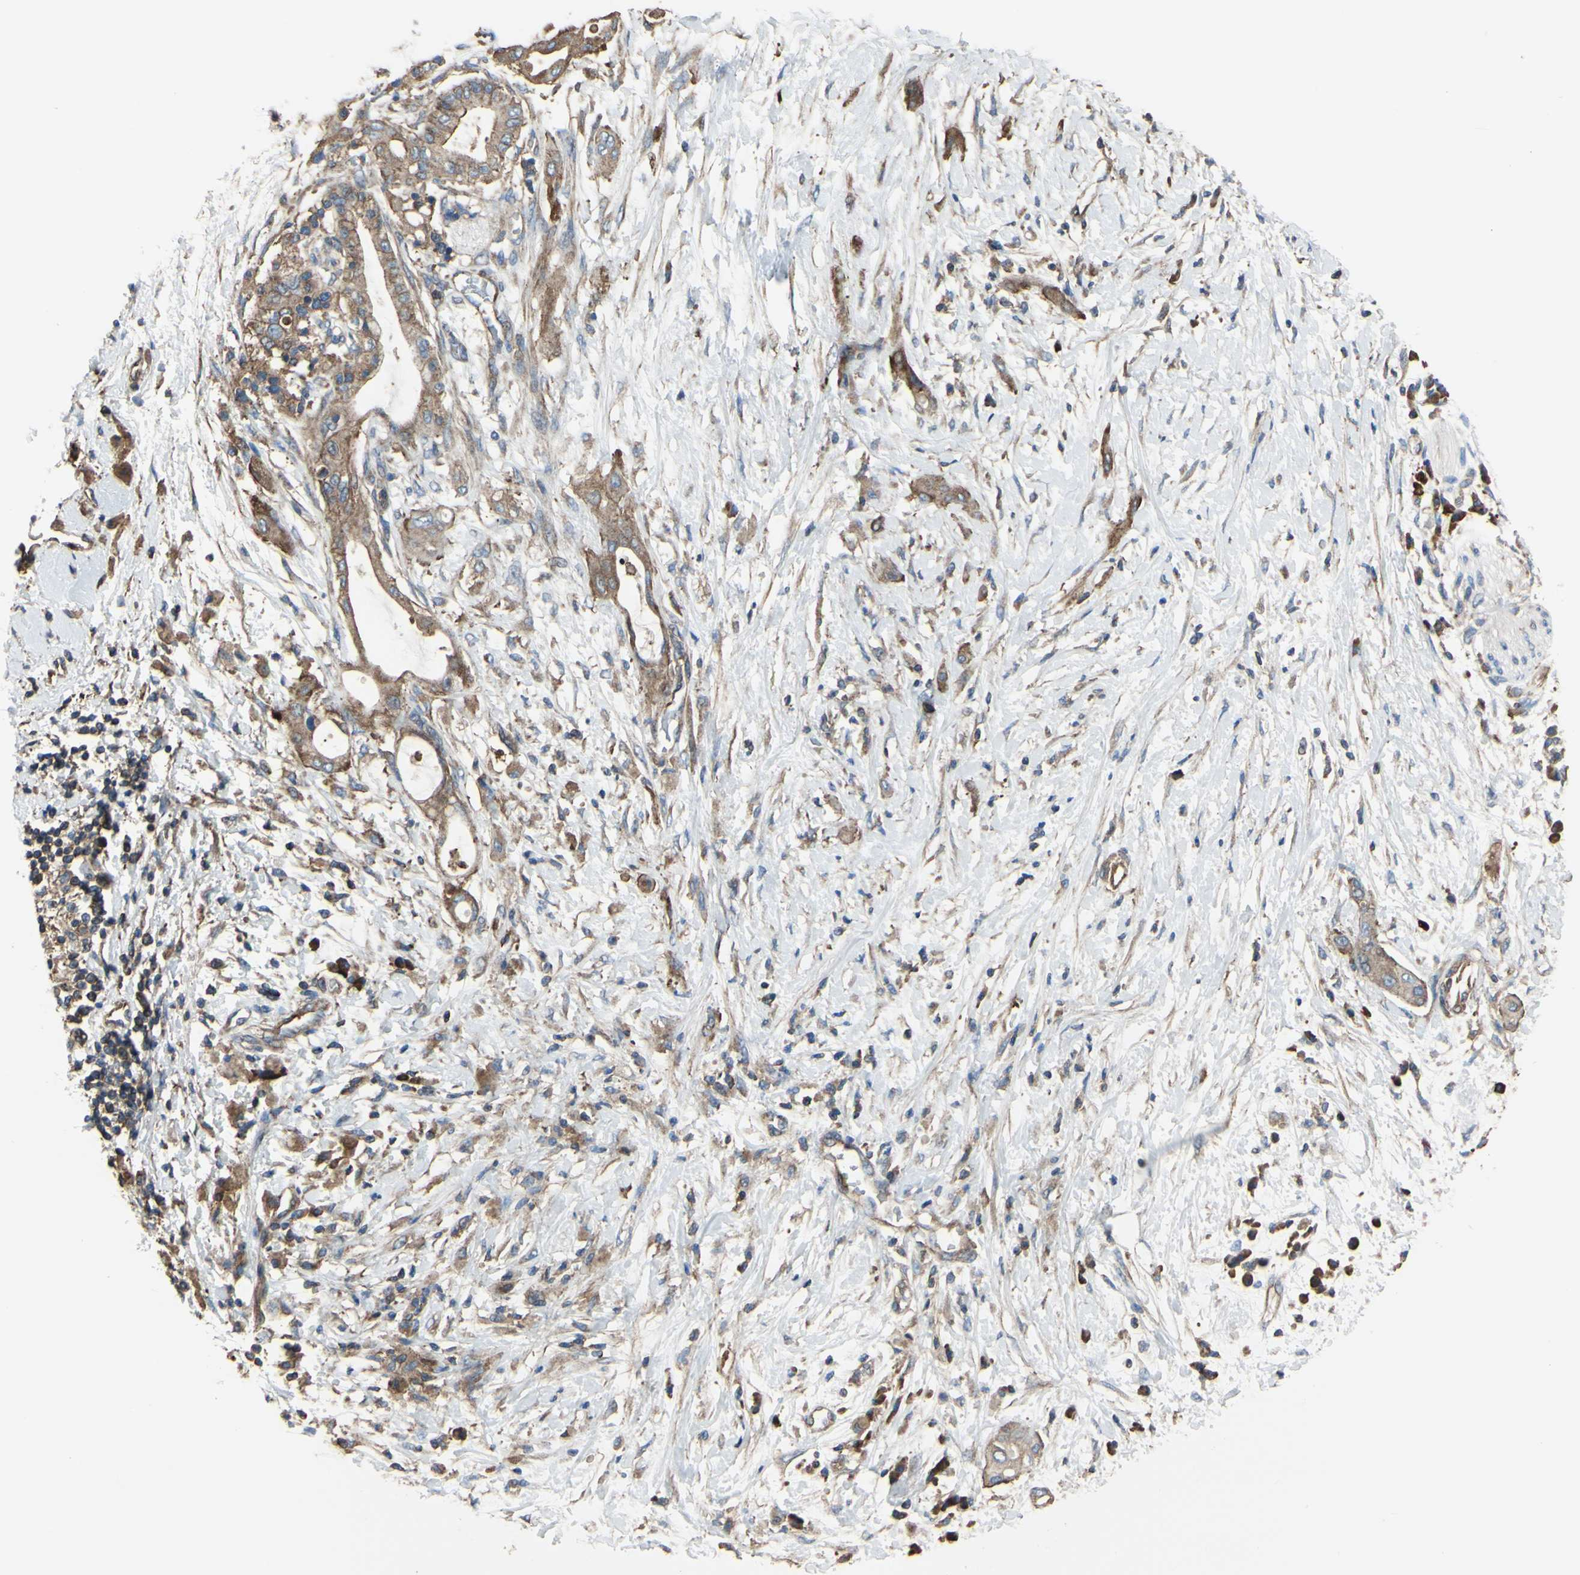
{"staining": {"intensity": "moderate", "quantity": ">75%", "location": "cytoplasmic/membranous"}, "tissue": "pancreatic cancer", "cell_type": "Tumor cells", "image_type": "cancer", "snomed": [{"axis": "morphology", "description": "Adenocarcinoma, NOS"}, {"axis": "morphology", "description": "Adenocarcinoma, metastatic, NOS"}, {"axis": "topography", "description": "Lymph node"}, {"axis": "topography", "description": "Pancreas"}, {"axis": "topography", "description": "Duodenum"}], "caption": "High-magnification brightfield microscopy of metastatic adenocarcinoma (pancreatic) stained with DAB (3,3'-diaminobenzidine) (brown) and counterstained with hematoxylin (blue). tumor cells exhibit moderate cytoplasmic/membranous staining is appreciated in about>75% of cells.", "gene": "BECN1", "patient": {"sex": "female", "age": 64}}